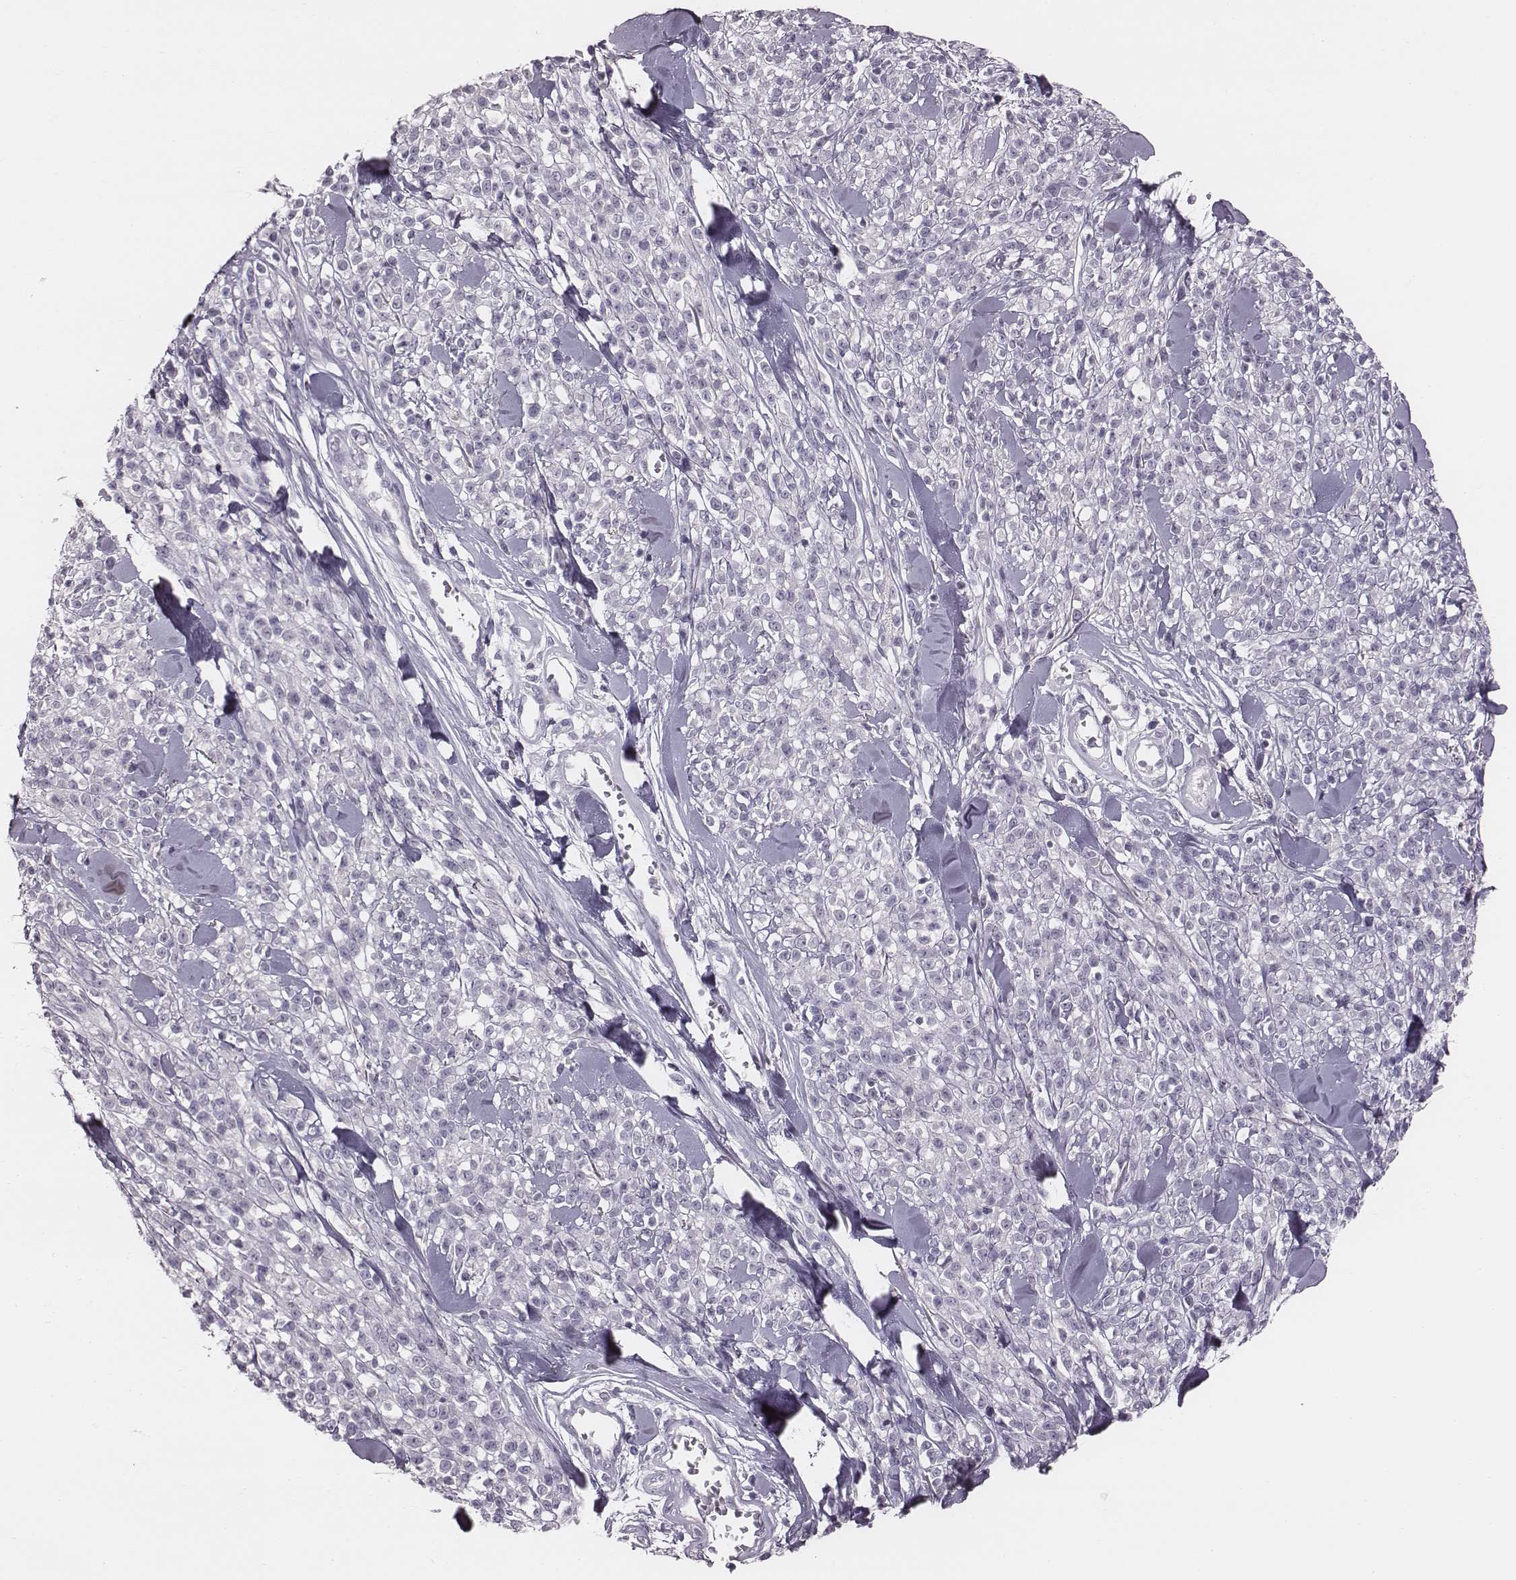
{"staining": {"intensity": "negative", "quantity": "none", "location": "none"}, "tissue": "melanoma", "cell_type": "Tumor cells", "image_type": "cancer", "snomed": [{"axis": "morphology", "description": "Malignant melanoma, NOS"}, {"axis": "topography", "description": "Skin"}, {"axis": "topography", "description": "Skin of trunk"}], "caption": "Melanoma stained for a protein using immunohistochemistry exhibits no expression tumor cells.", "gene": "PDE8B", "patient": {"sex": "male", "age": 74}}